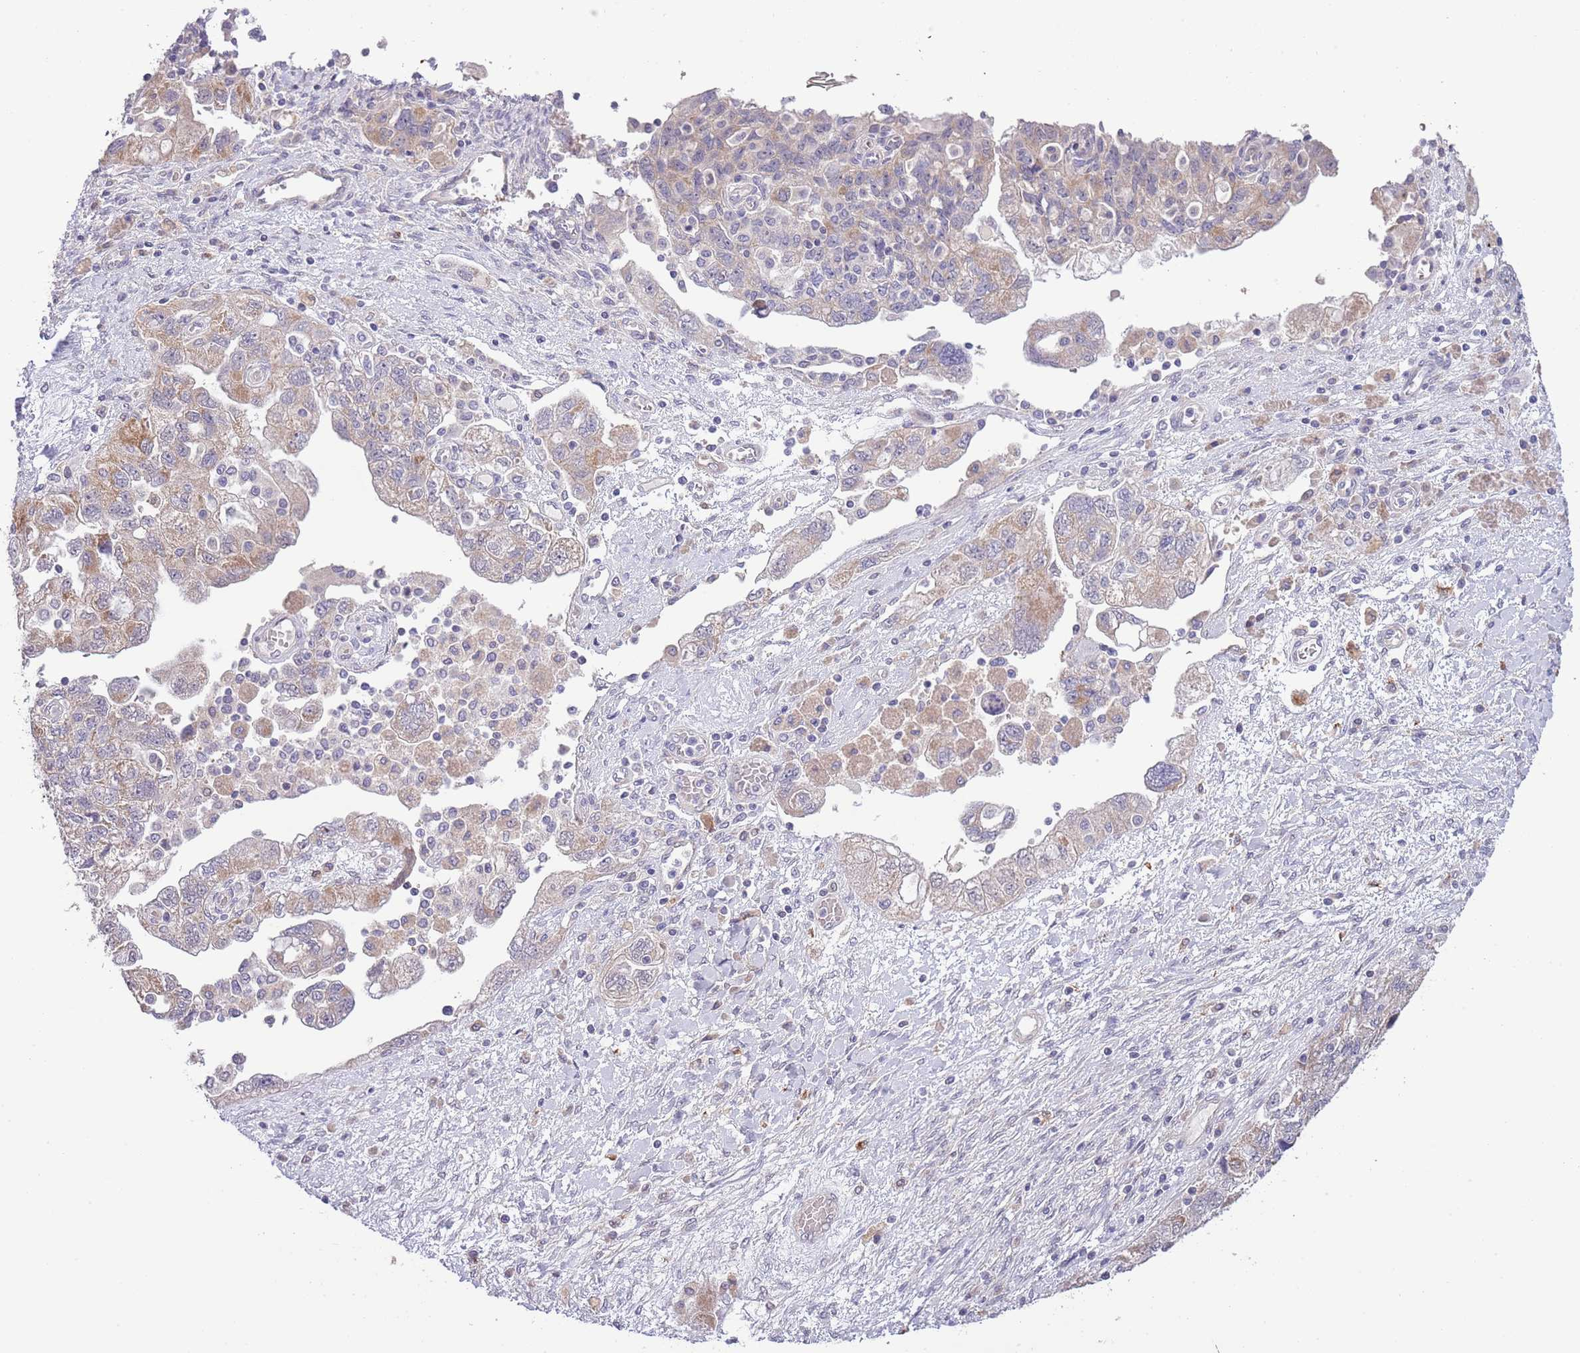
{"staining": {"intensity": "weak", "quantity": "25%-75%", "location": "cytoplasmic/membranous"}, "tissue": "ovarian cancer", "cell_type": "Tumor cells", "image_type": "cancer", "snomed": [{"axis": "morphology", "description": "Carcinoma, NOS"}, {"axis": "morphology", "description": "Cystadenocarcinoma, serous, NOS"}, {"axis": "topography", "description": "Ovary"}], "caption": "Immunohistochemistry (IHC) photomicrograph of ovarian cancer stained for a protein (brown), which displays low levels of weak cytoplasmic/membranous staining in about 25%-75% of tumor cells.", "gene": "LIPJ", "patient": {"sex": "female", "age": 69}}